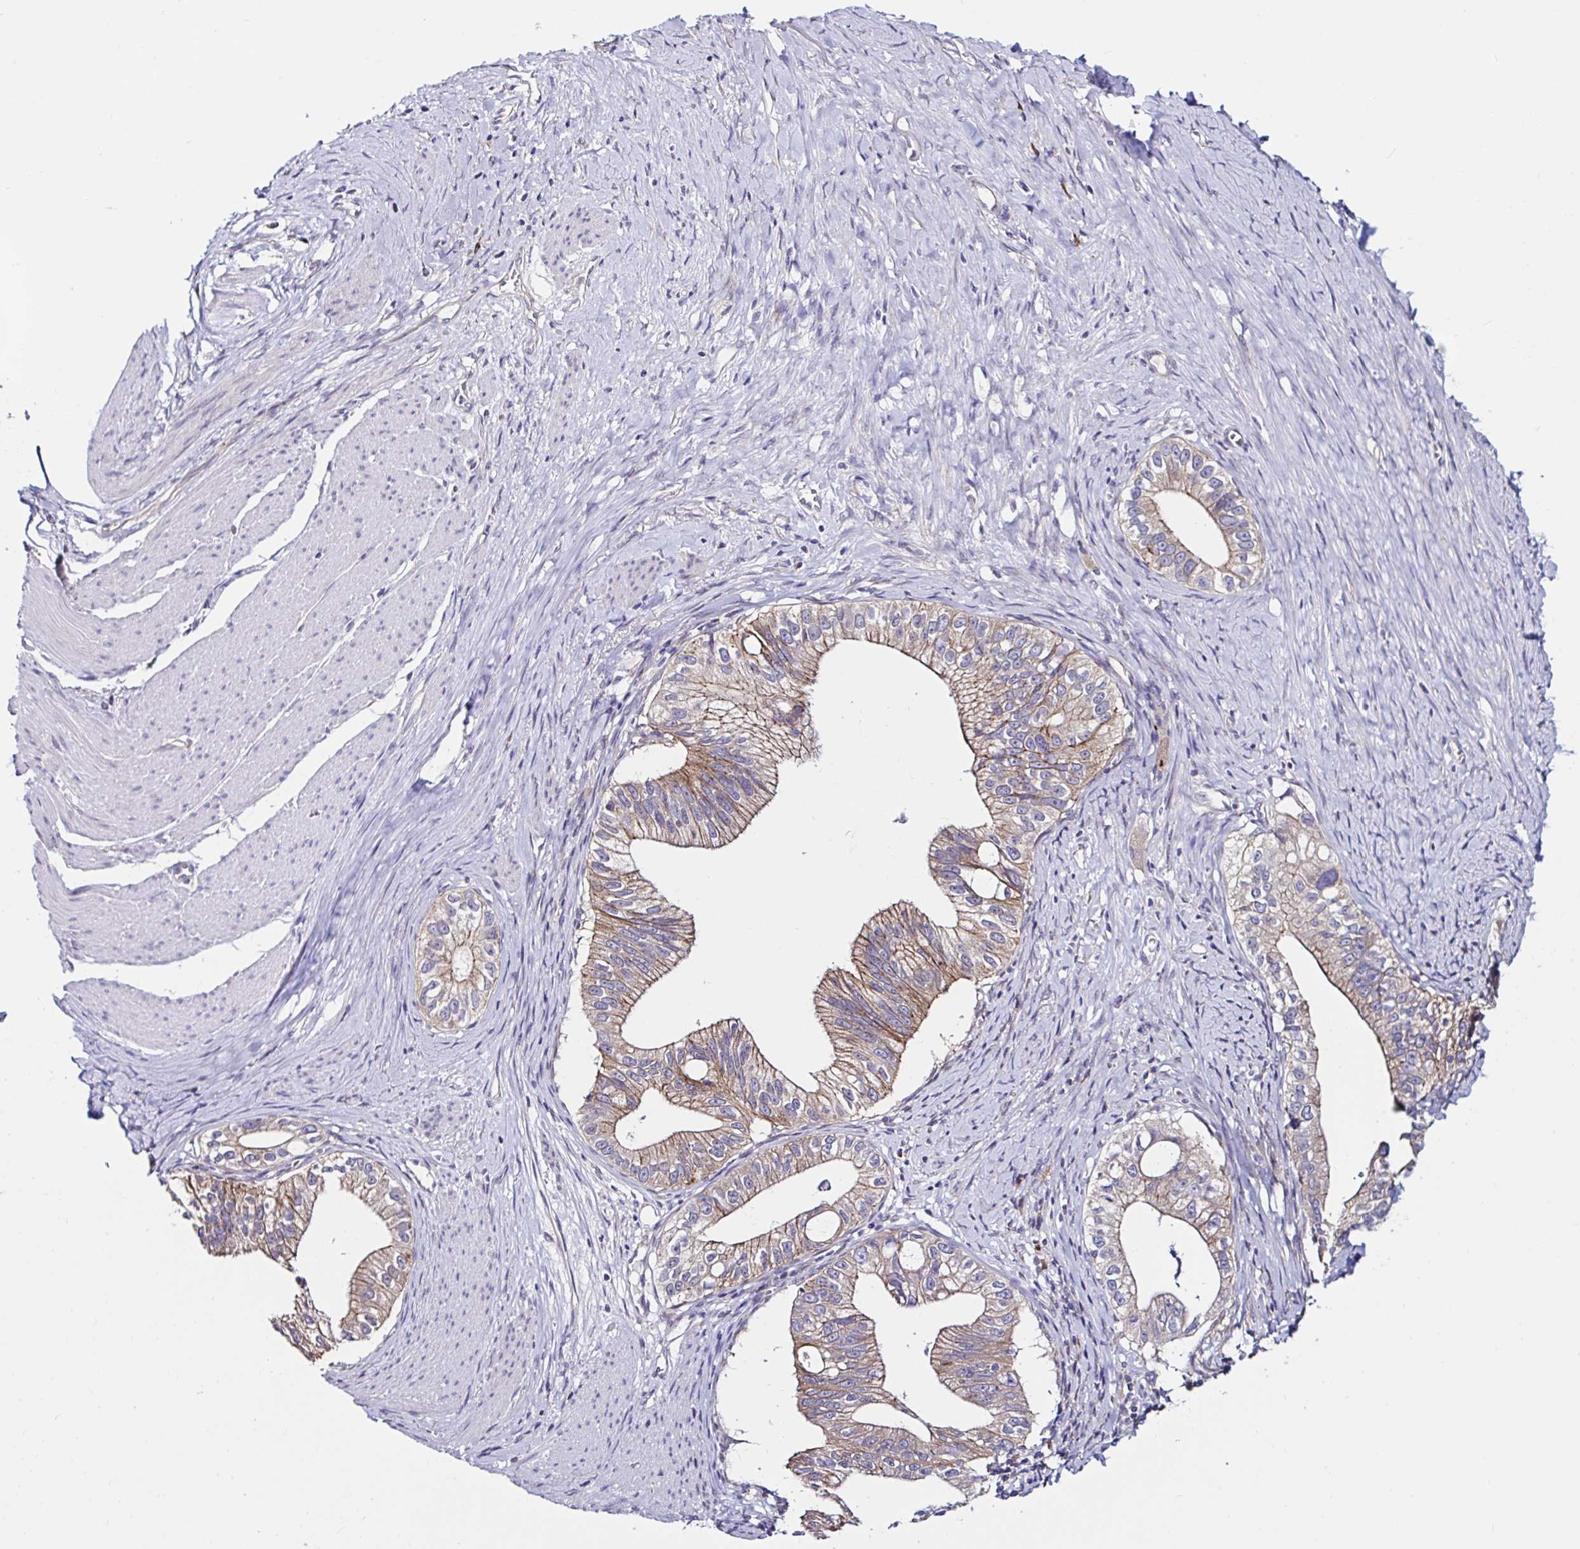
{"staining": {"intensity": "weak", "quantity": "25%-75%", "location": "cytoplasmic/membranous"}, "tissue": "pancreatic cancer", "cell_type": "Tumor cells", "image_type": "cancer", "snomed": [{"axis": "morphology", "description": "Adenocarcinoma, NOS"}, {"axis": "topography", "description": "Pancreas"}], "caption": "An image of human pancreatic cancer stained for a protein reveals weak cytoplasmic/membranous brown staining in tumor cells.", "gene": "VSIG2", "patient": {"sex": "male", "age": 70}}